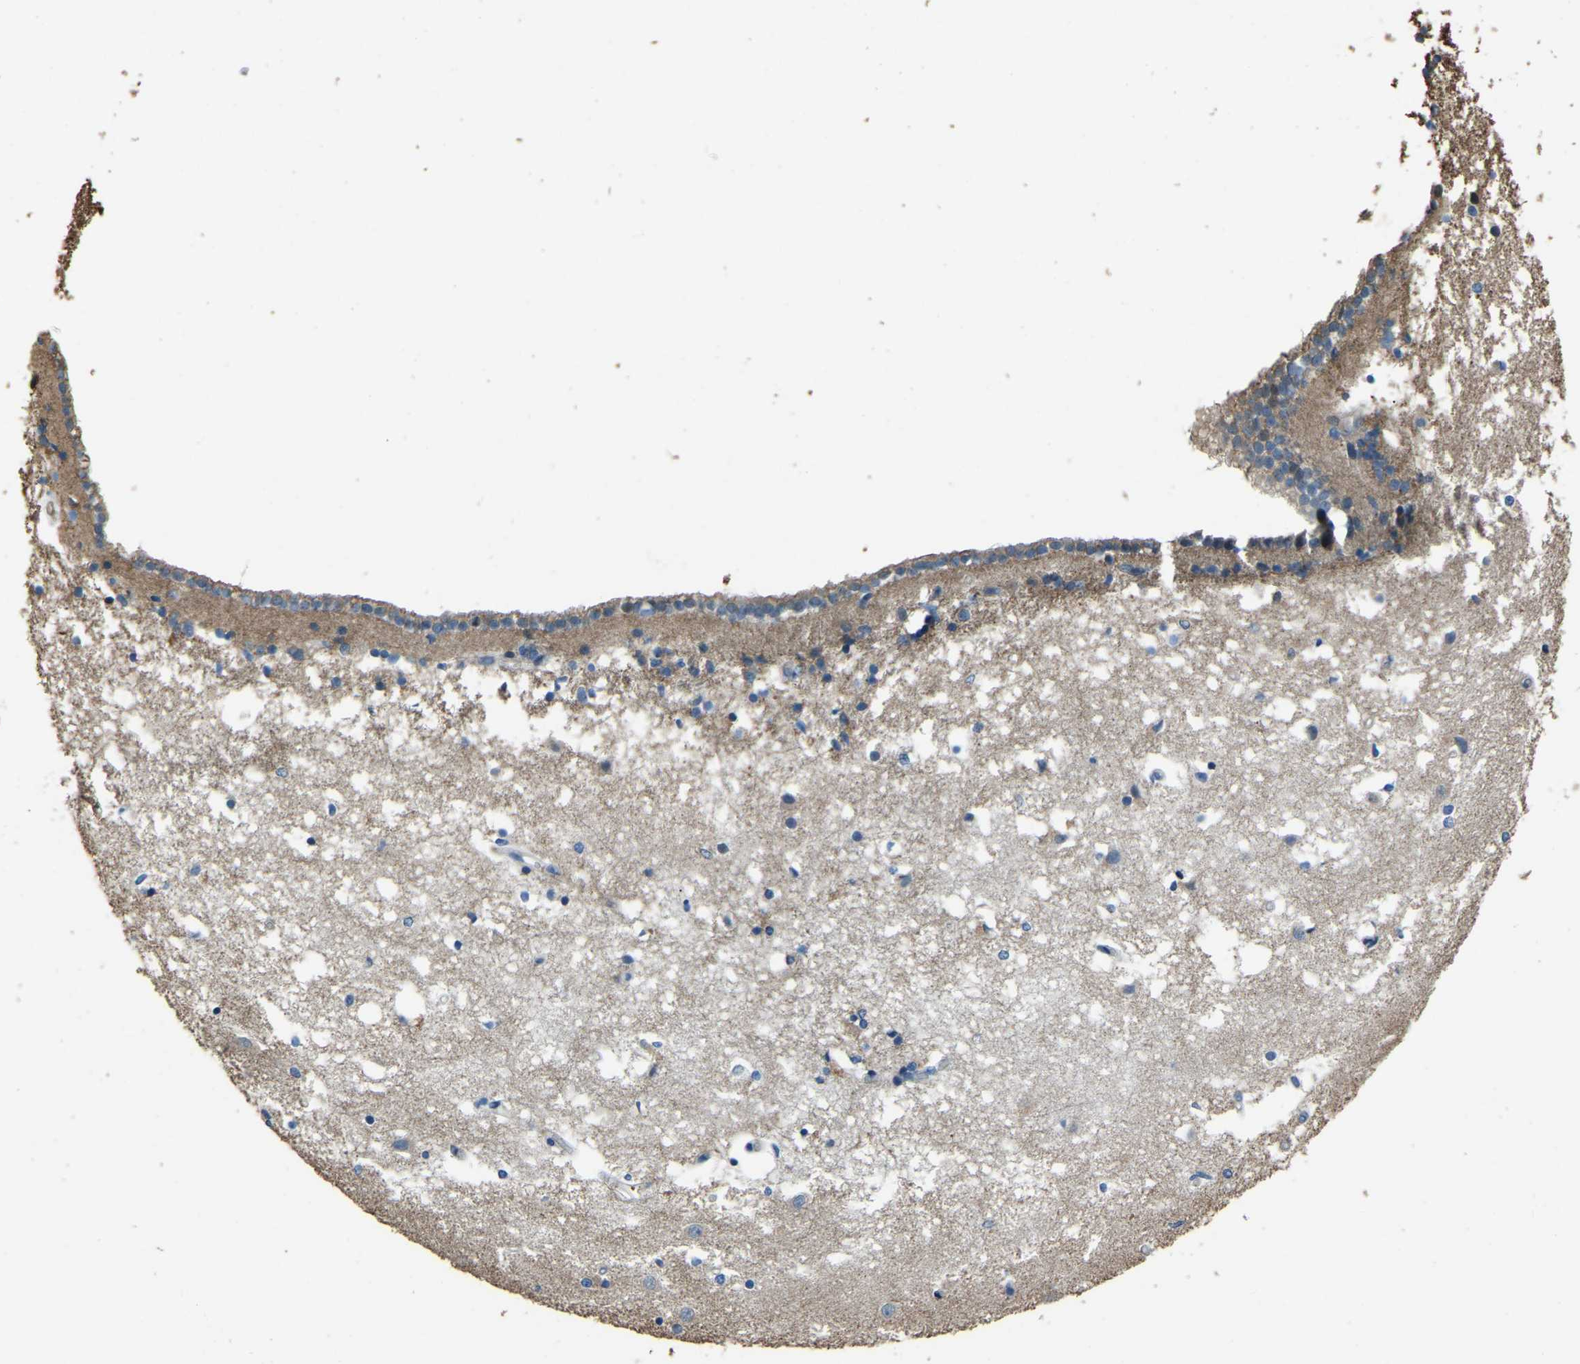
{"staining": {"intensity": "moderate", "quantity": "<25%", "location": "cytoplasmic/membranous"}, "tissue": "caudate", "cell_type": "Glial cells", "image_type": "normal", "snomed": [{"axis": "morphology", "description": "Normal tissue, NOS"}, {"axis": "topography", "description": "Lateral ventricle wall"}], "caption": "Protein staining of unremarkable caudate exhibits moderate cytoplasmic/membranous positivity in about <25% of glial cells.", "gene": "COL3A1", "patient": {"sex": "male", "age": 45}}